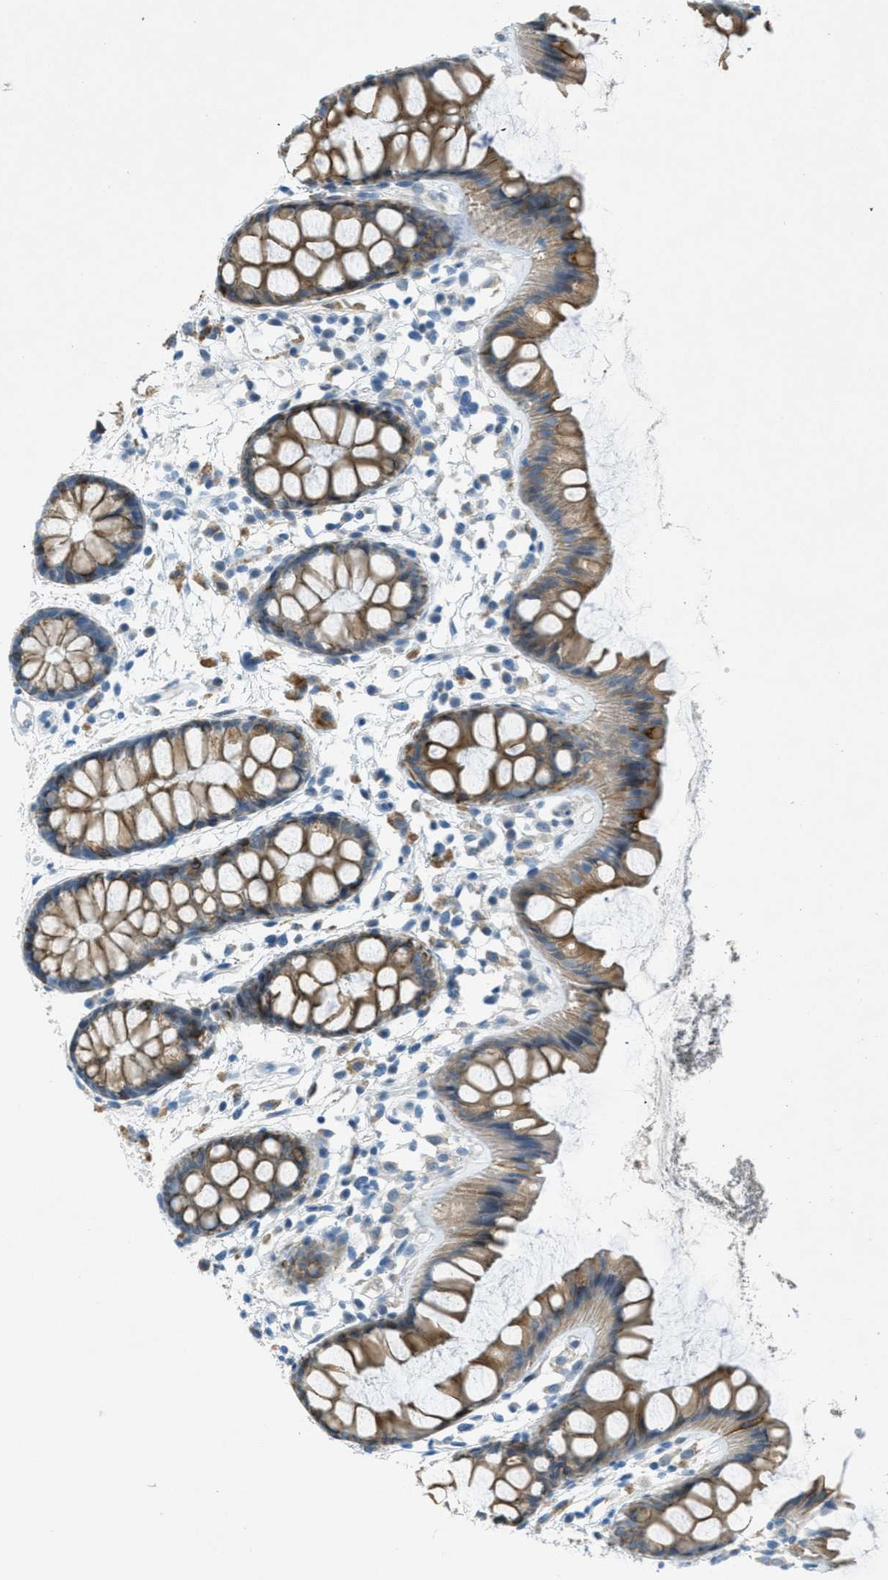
{"staining": {"intensity": "strong", "quantity": ">75%", "location": "cytoplasmic/membranous"}, "tissue": "rectum", "cell_type": "Glandular cells", "image_type": "normal", "snomed": [{"axis": "morphology", "description": "Normal tissue, NOS"}, {"axis": "topography", "description": "Rectum"}], "caption": "About >75% of glandular cells in unremarkable human rectum display strong cytoplasmic/membranous protein expression as visualized by brown immunohistochemical staining.", "gene": "KLHL8", "patient": {"sex": "female", "age": 66}}